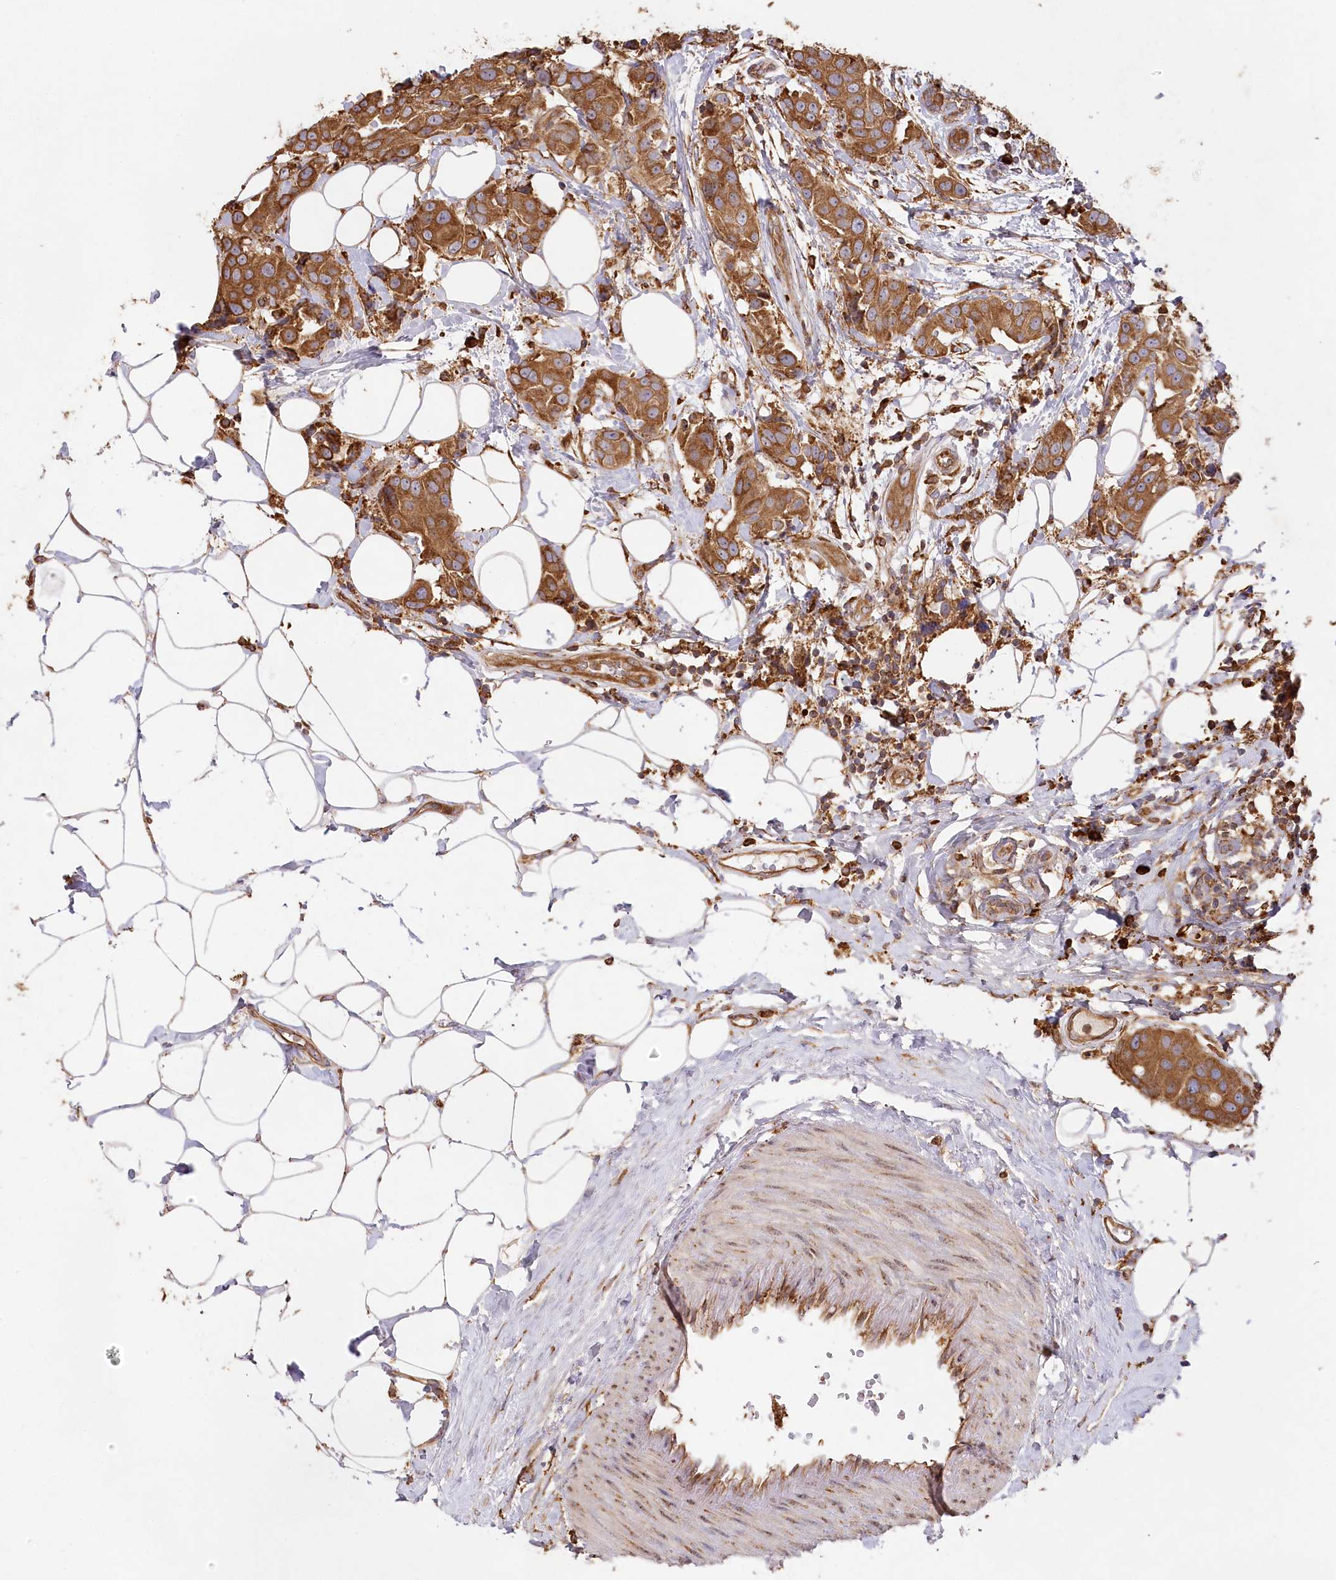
{"staining": {"intensity": "moderate", "quantity": ">75%", "location": "cytoplasmic/membranous"}, "tissue": "breast cancer", "cell_type": "Tumor cells", "image_type": "cancer", "snomed": [{"axis": "morphology", "description": "Normal tissue, NOS"}, {"axis": "morphology", "description": "Duct carcinoma"}, {"axis": "topography", "description": "Breast"}], "caption": "The histopathology image exhibits staining of infiltrating ductal carcinoma (breast), revealing moderate cytoplasmic/membranous protein staining (brown color) within tumor cells.", "gene": "ACAP2", "patient": {"sex": "female", "age": 39}}